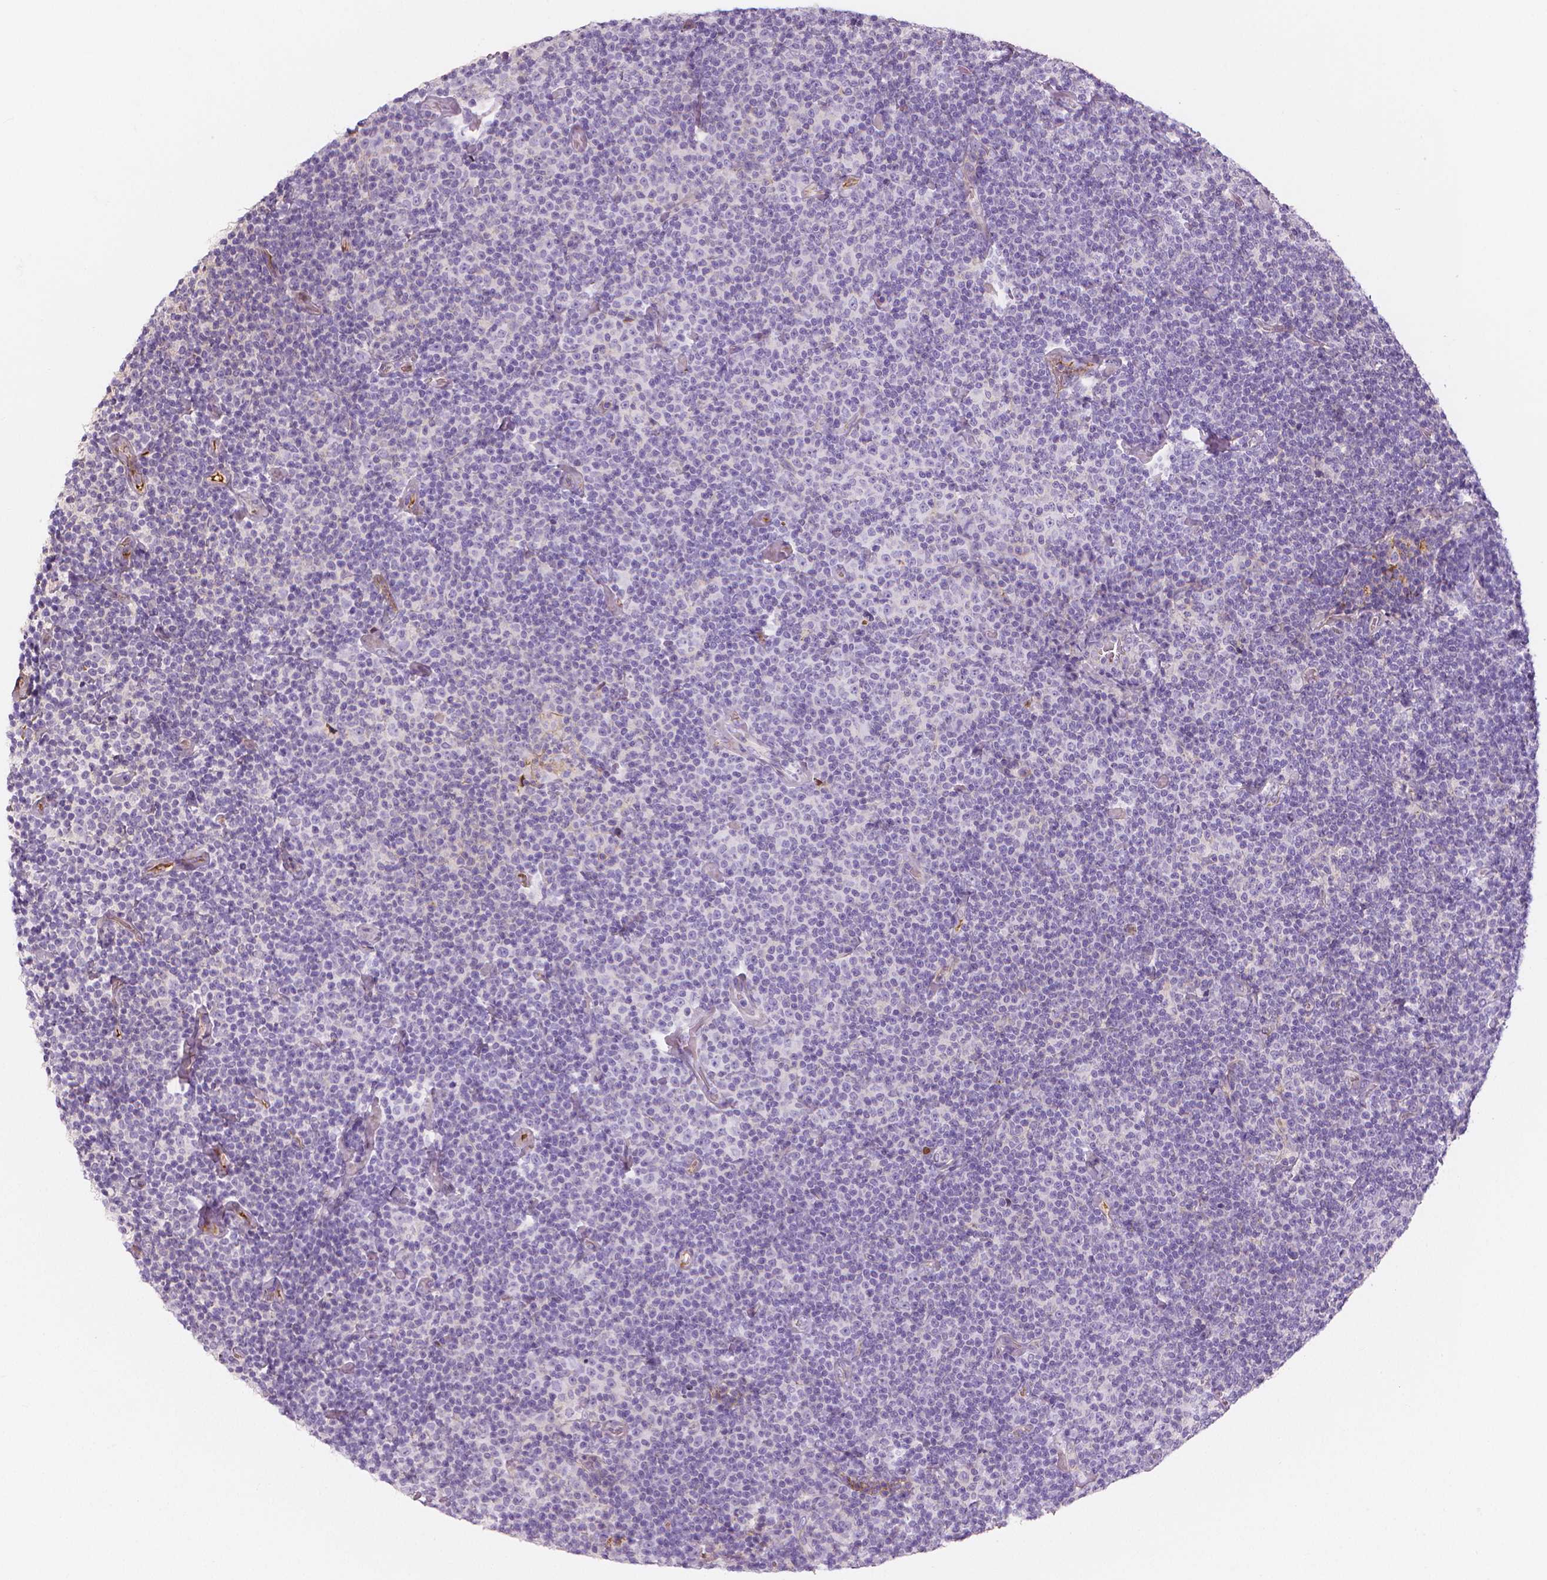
{"staining": {"intensity": "negative", "quantity": "none", "location": "none"}, "tissue": "lymphoma", "cell_type": "Tumor cells", "image_type": "cancer", "snomed": [{"axis": "morphology", "description": "Malignant lymphoma, non-Hodgkin's type, Low grade"}, {"axis": "topography", "description": "Lymph node"}], "caption": "Tumor cells show no significant expression in malignant lymphoma, non-Hodgkin's type (low-grade).", "gene": "APOA4", "patient": {"sex": "male", "age": 81}}